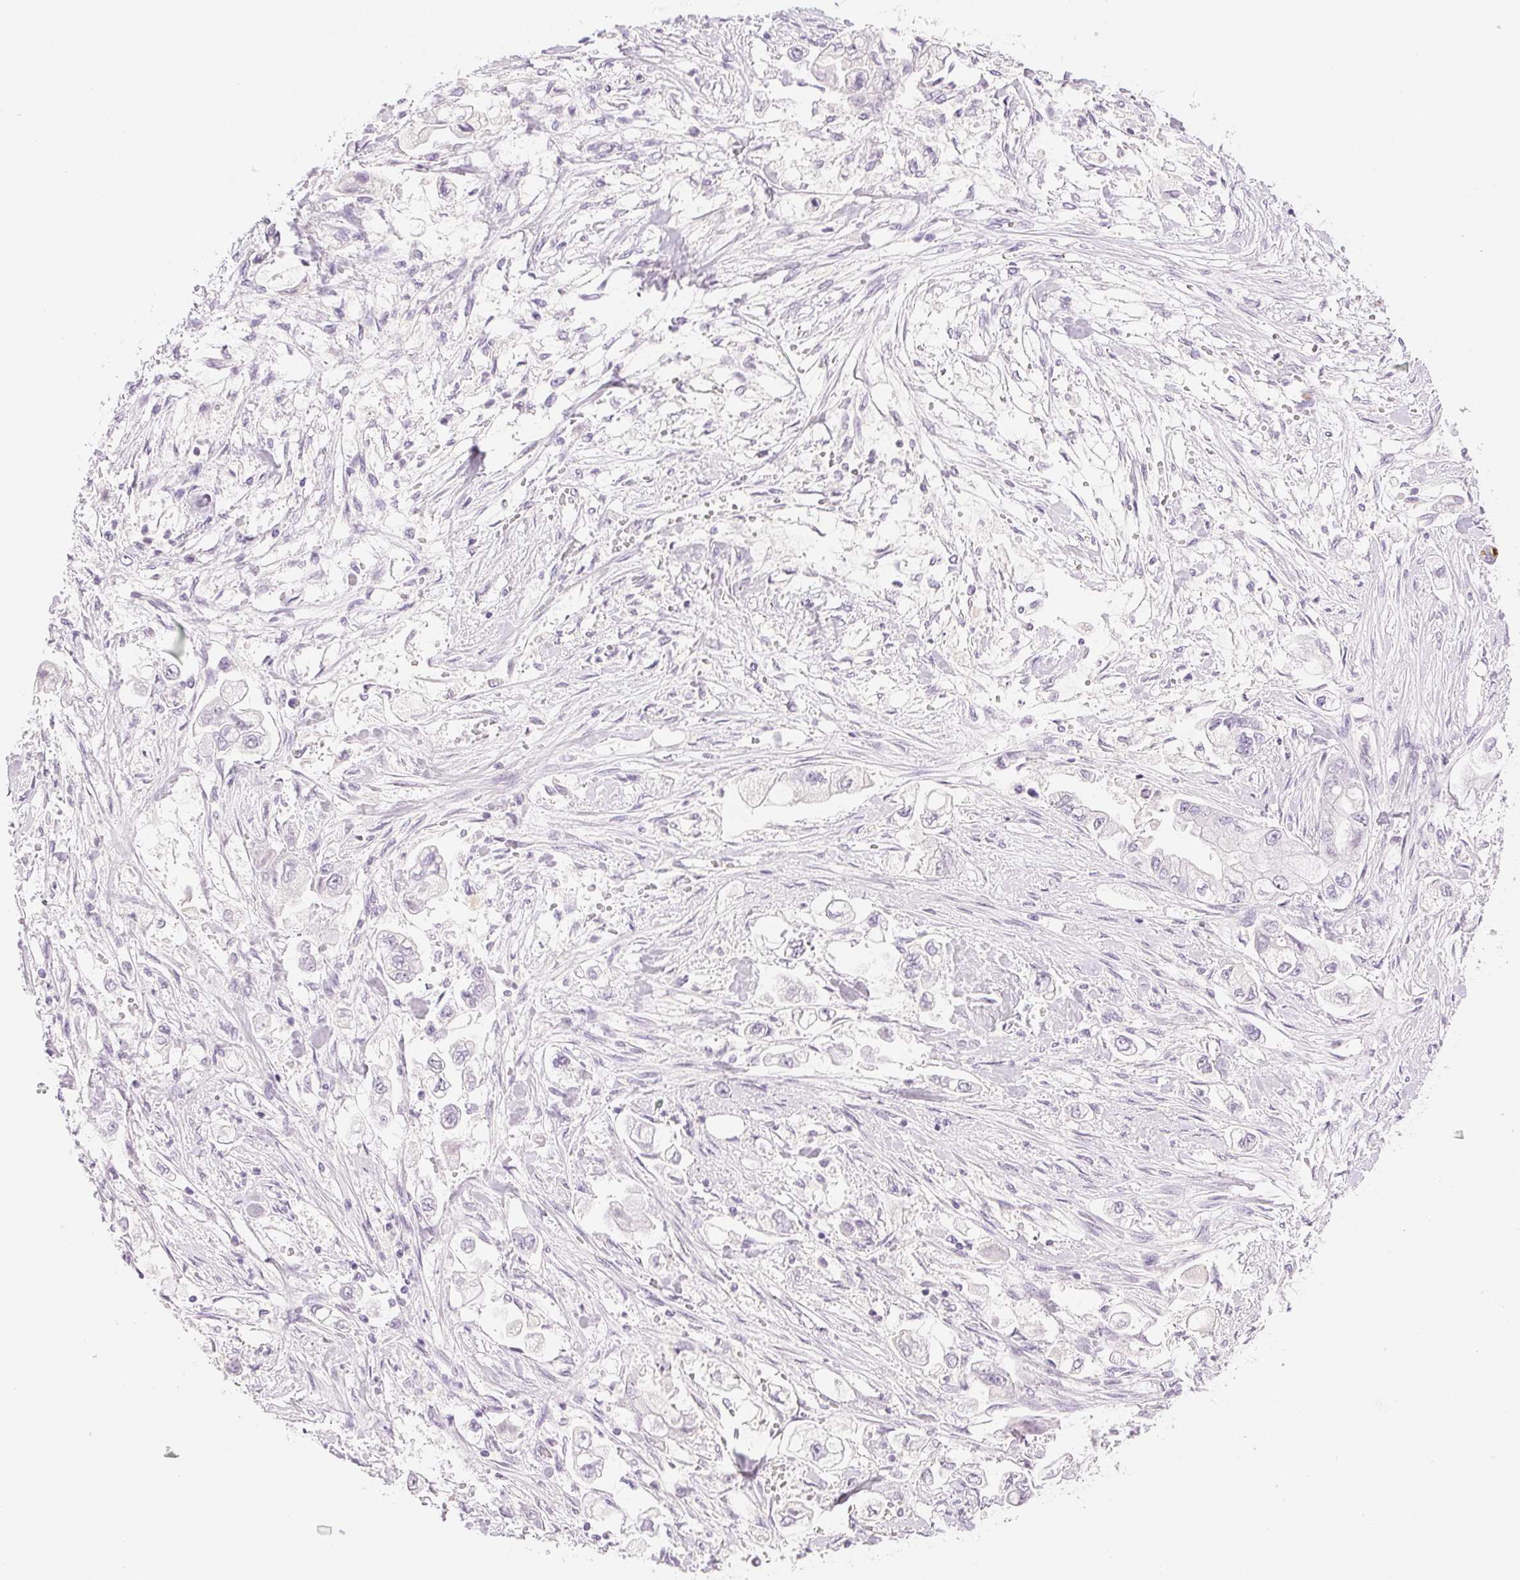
{"staining": {"intensity": "negative", "quantity": "none", "location": "none"}, "tissue": "stomach cancer", "cell_type": "Tumor cells", "image_type": "cancer", "snomed": [{"axis": "morphology", "description": "Adenocarcinoma, NOS"}, {"axis": "topography", "description": "Stomach"}], "caption": "The photomicrograph exhibits no significant expression in tumor cells of adenocarcinoma (stomach).", "gene": "SLC5A2", "patient": {"sex": "male", "age": 62}}